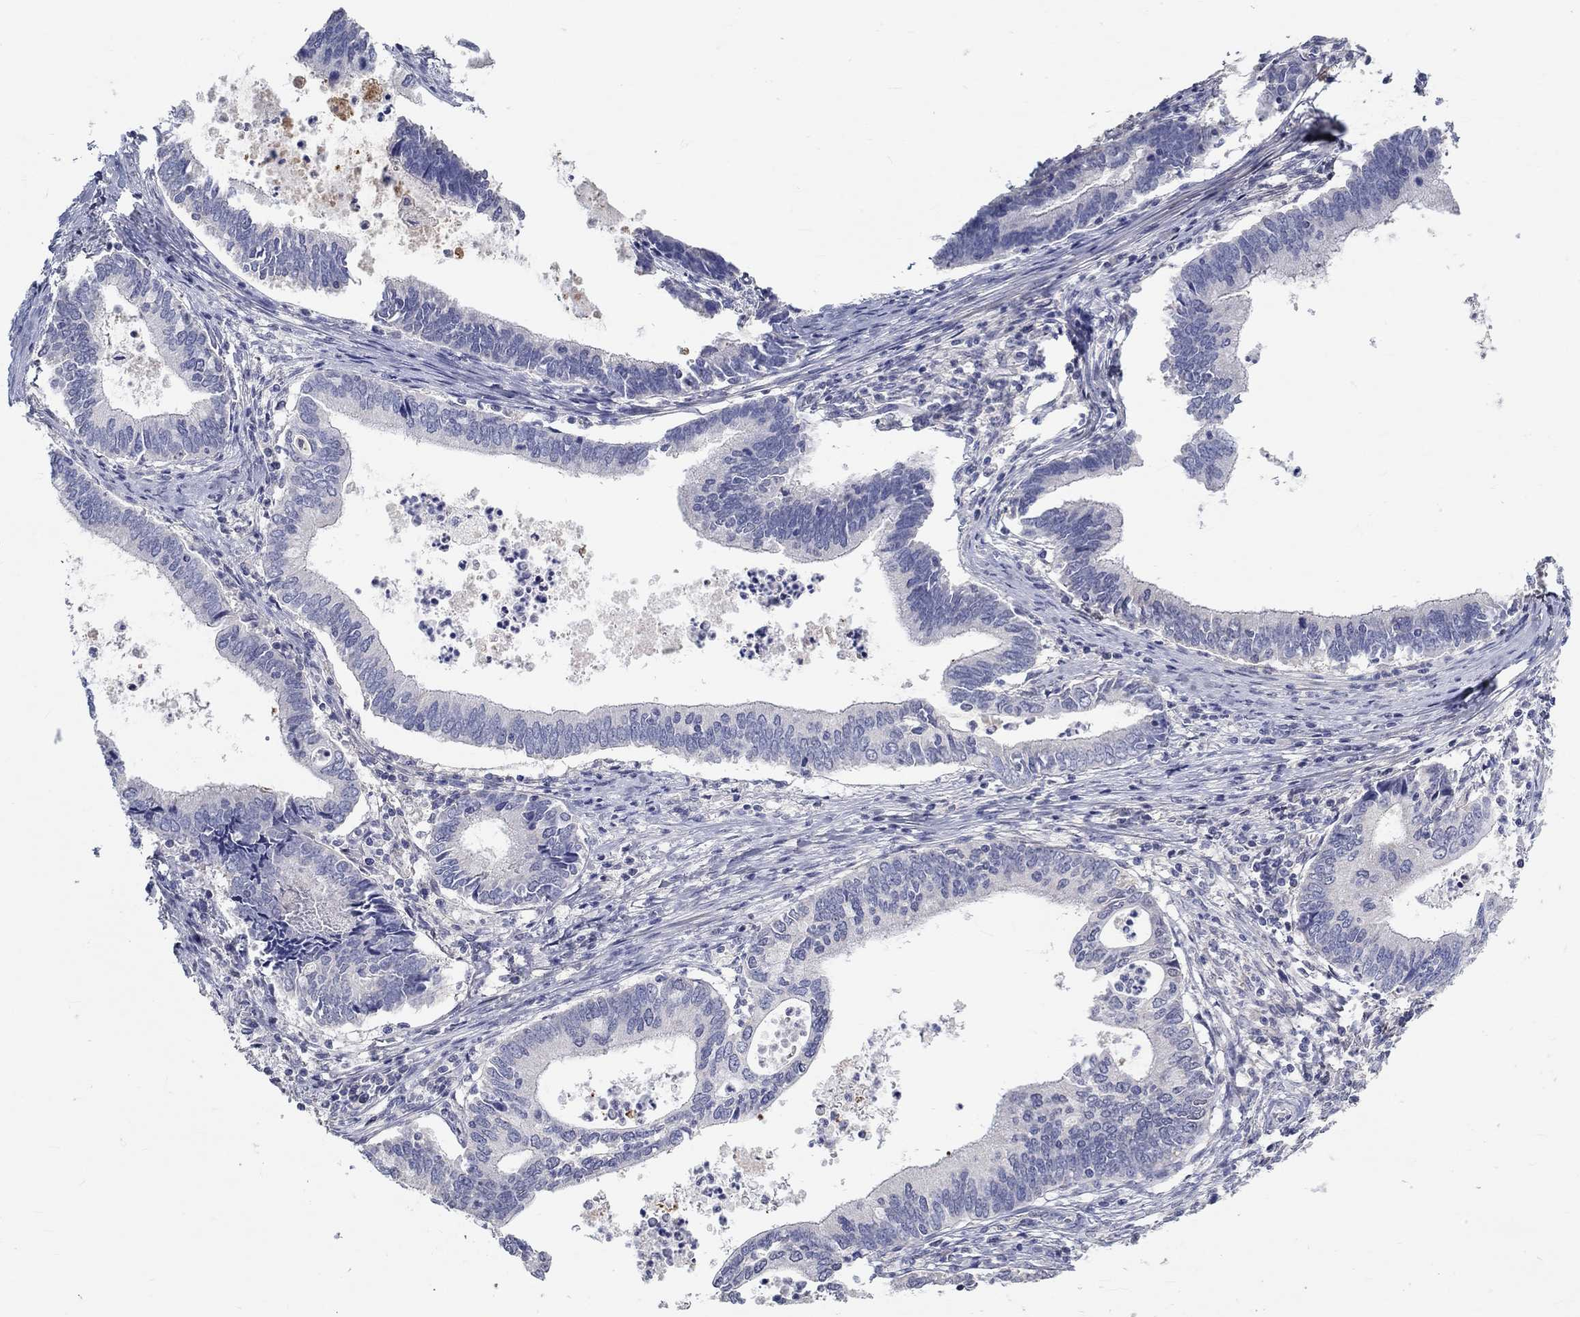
{"staining": {"intensity": "negative", "quantity": "none", "location": "none"}, "tissue": "cervical cancer", "cell_type": "Tumor cells", "image_type": "cancer", "snomed": [{"axis": "morphology", "description": "Adenocarcinoma, NOS"}, {"axis": "topography", "description": "Cervix"}], "caption": "The IHC photomicrograph has no significant expression in tumor cells of cervical cancer (adenocarcinoma) tissue.", "gene": "FGF2", "patient": {"sex": "female", "age": 42}}